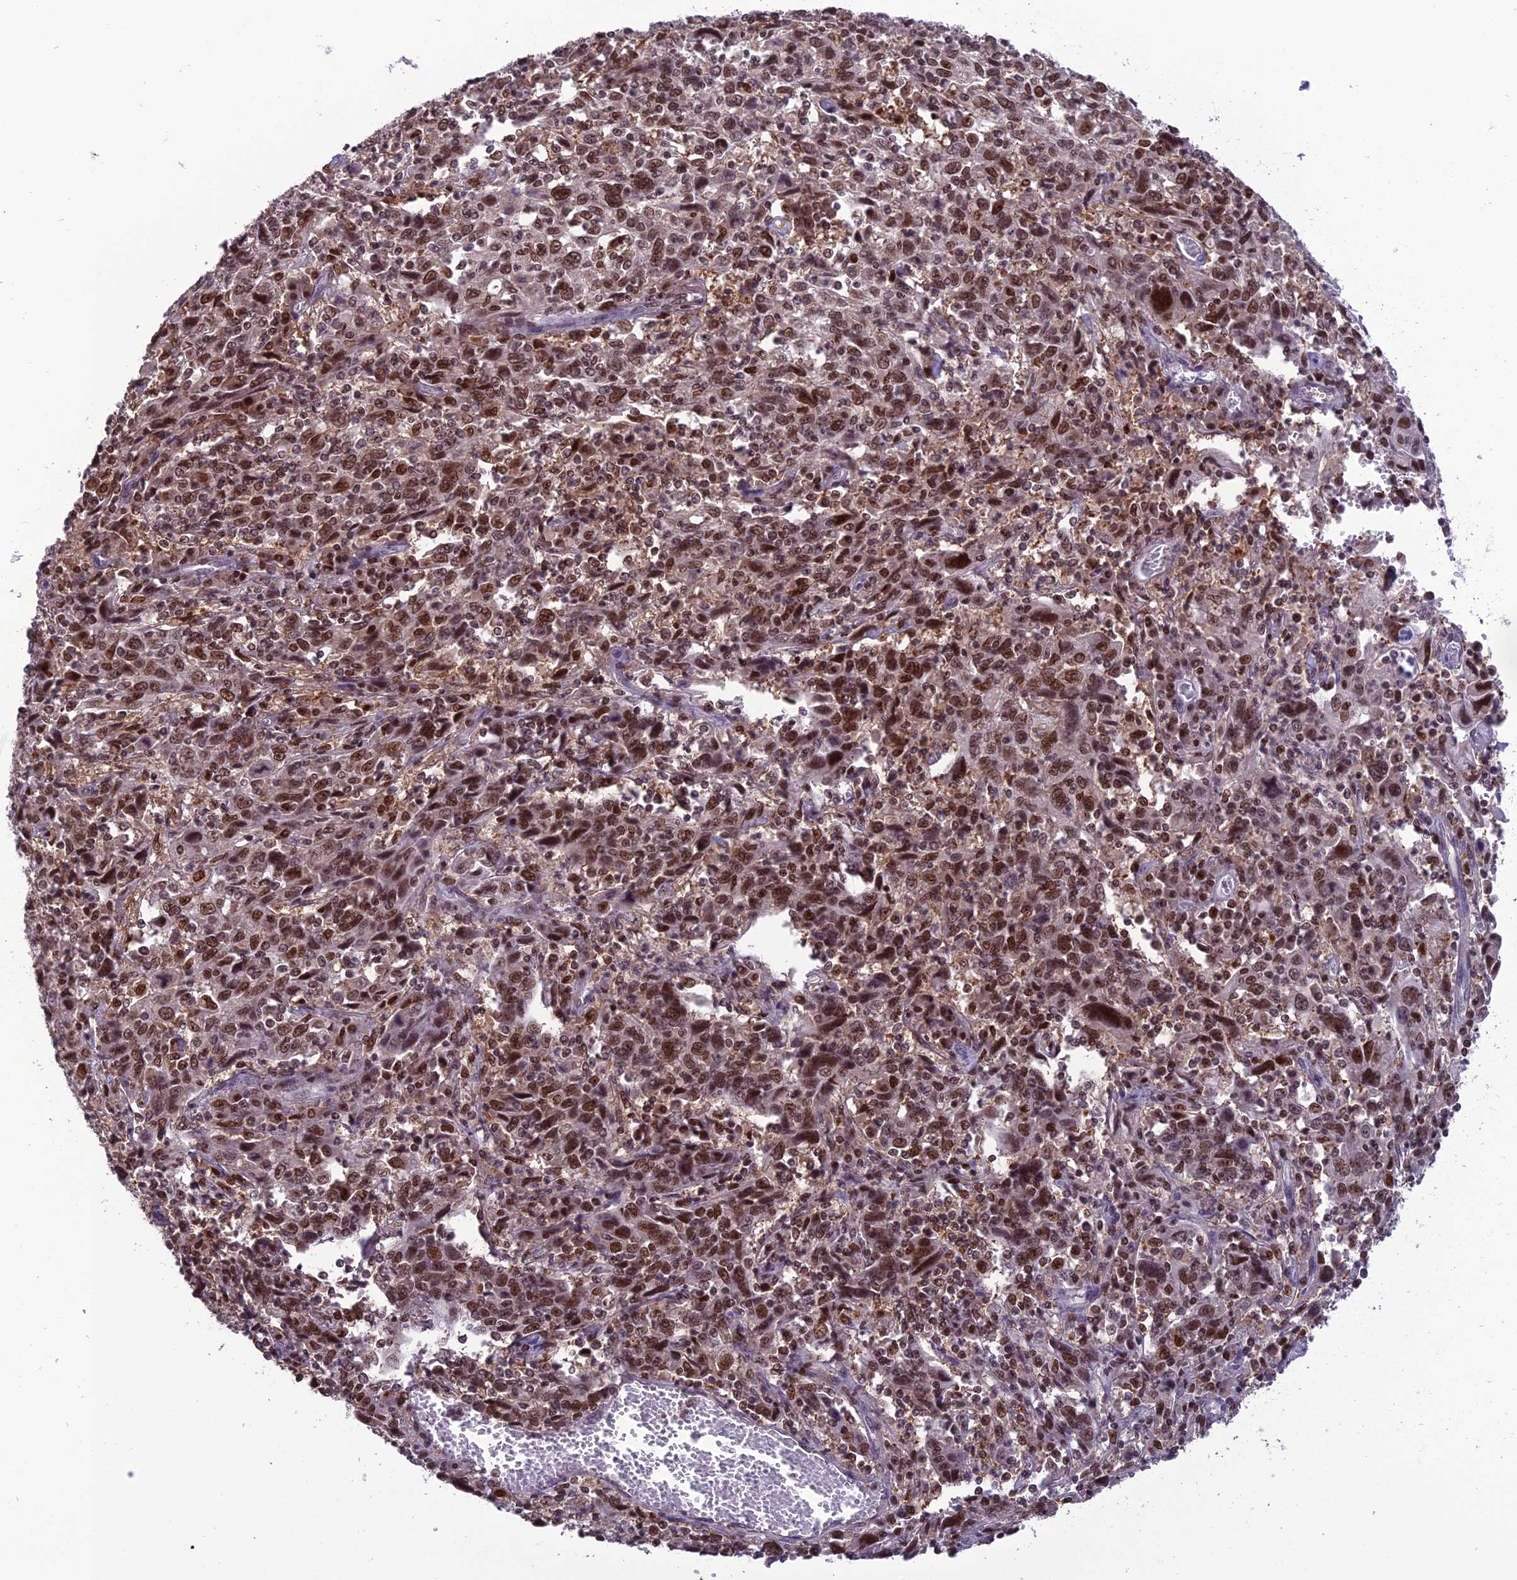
{"staining": {"intensity": "strong", "quantity": ">75%", "location": "nuclear"}, "tissue": "cervical cancer", "cell_type": "Tumor cells", "image_type": "cancer", "snomed": [{"axis": "morphology", "description": "Squamous cell carcinoma, NOS"}, {"axis": "topography", "description": "Cervix"}], "caption": "This is an image of IHC staining of squamous cell carcinoma (cervical), which shows strong expression in the nuclear of tumor cells.", "gene": "MIS12", "patient": {"sex": "female", "age": 46}}